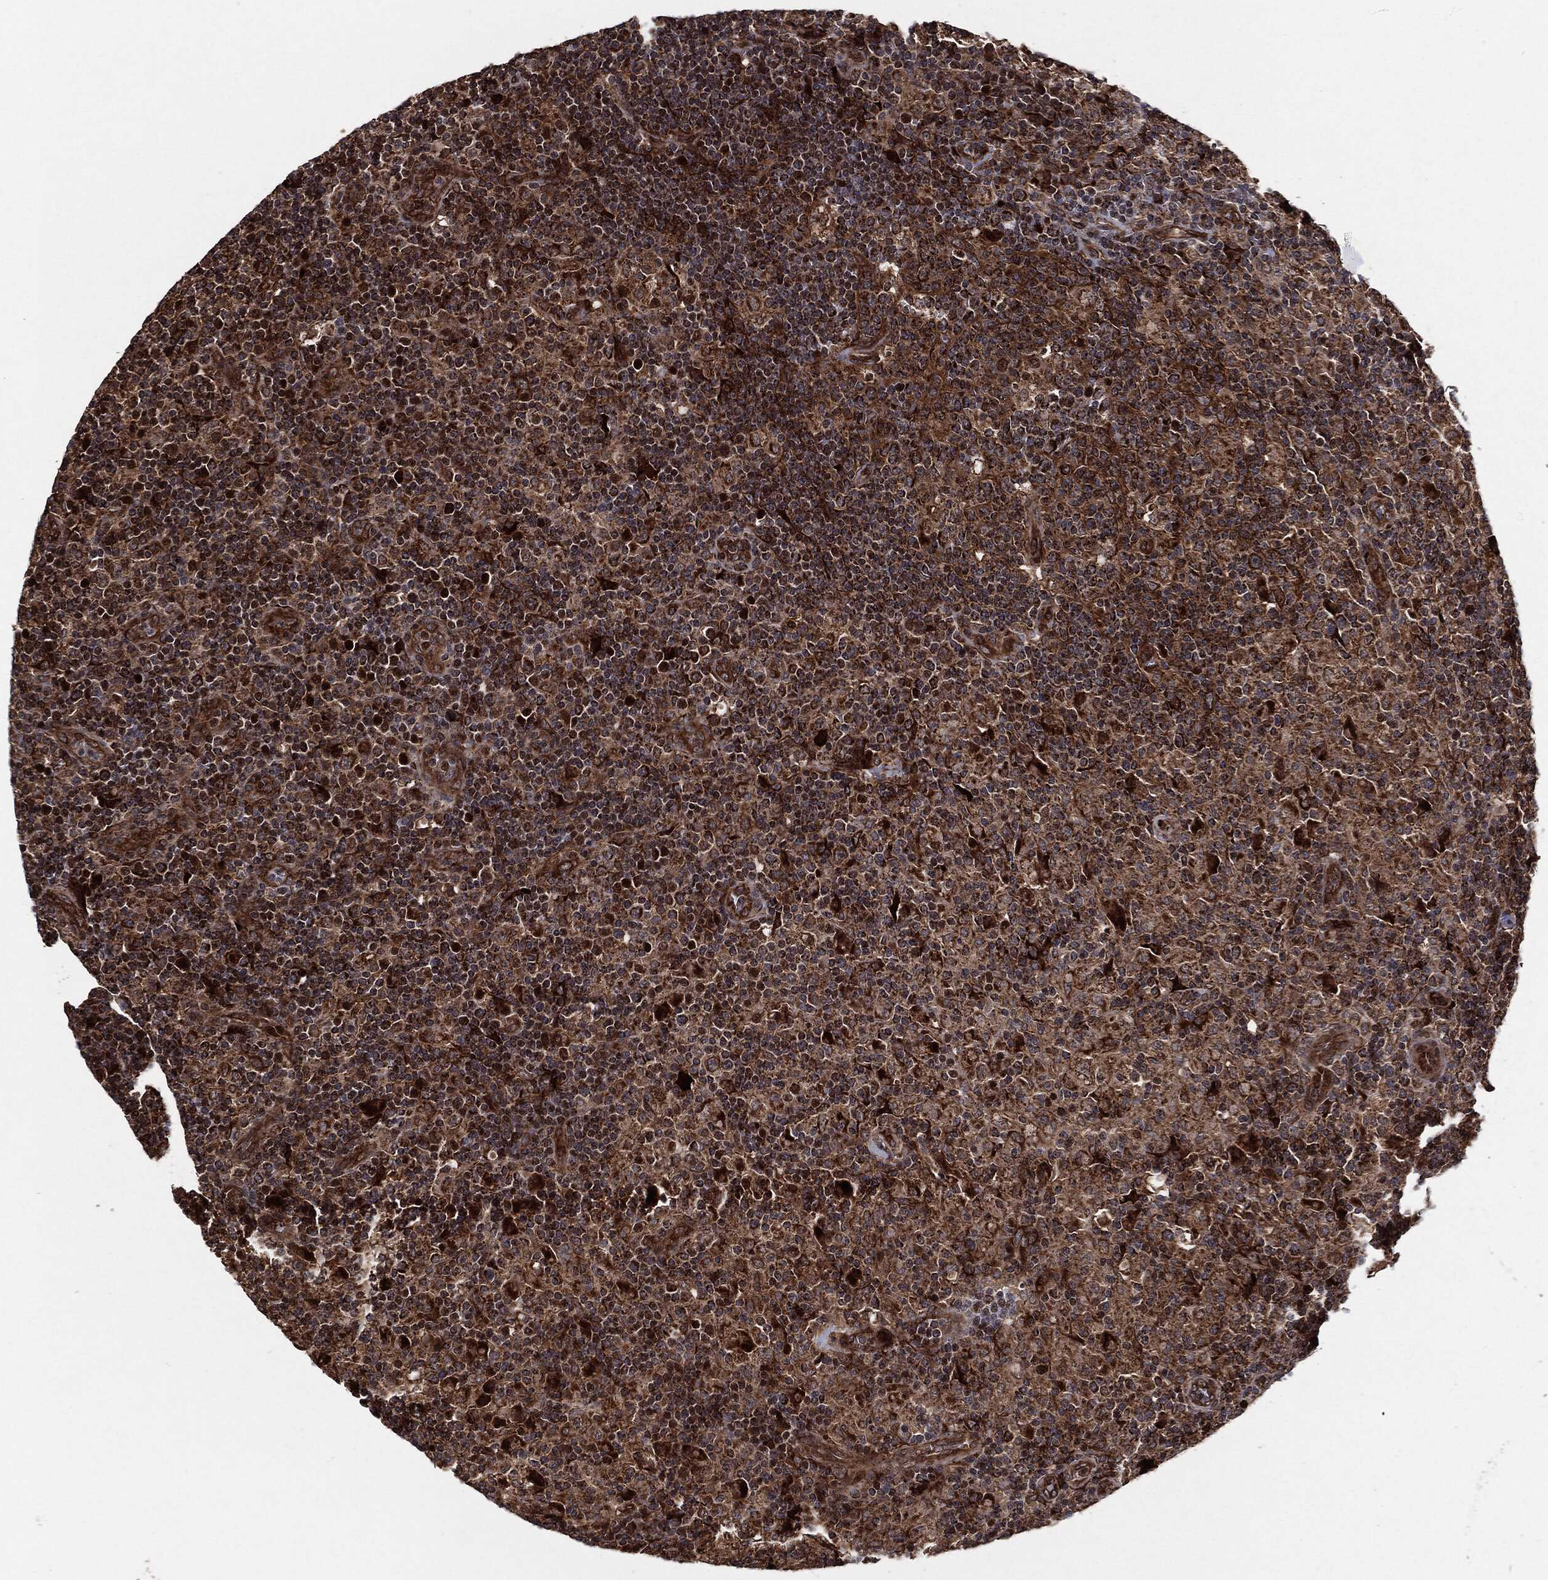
{"staining": {"intensity": "strong", "quantity": "25%-75%", "location": "cytoplasmic/membranous"}, "tissue": "lymphoma", "cell_type": "Tumor cells", "image_type": "cancer", "snomed": [{"axis": "morphology", "description": "Hodgkin's disease, NOS"}, {"axis": "topography", "description": "Lymph node"}], "caption": "IHC image of neoplastic tissue: Hodgkin's disease stained using immunohistochemistry displays high levels of strong protein expression localized specifically in the cytoplasmic/membranous of tumor cells, appearing as a cytoplasmic/membranous brown color.", "gene": "BCAR1", "patient": {"sex": "male", "age": 70}}